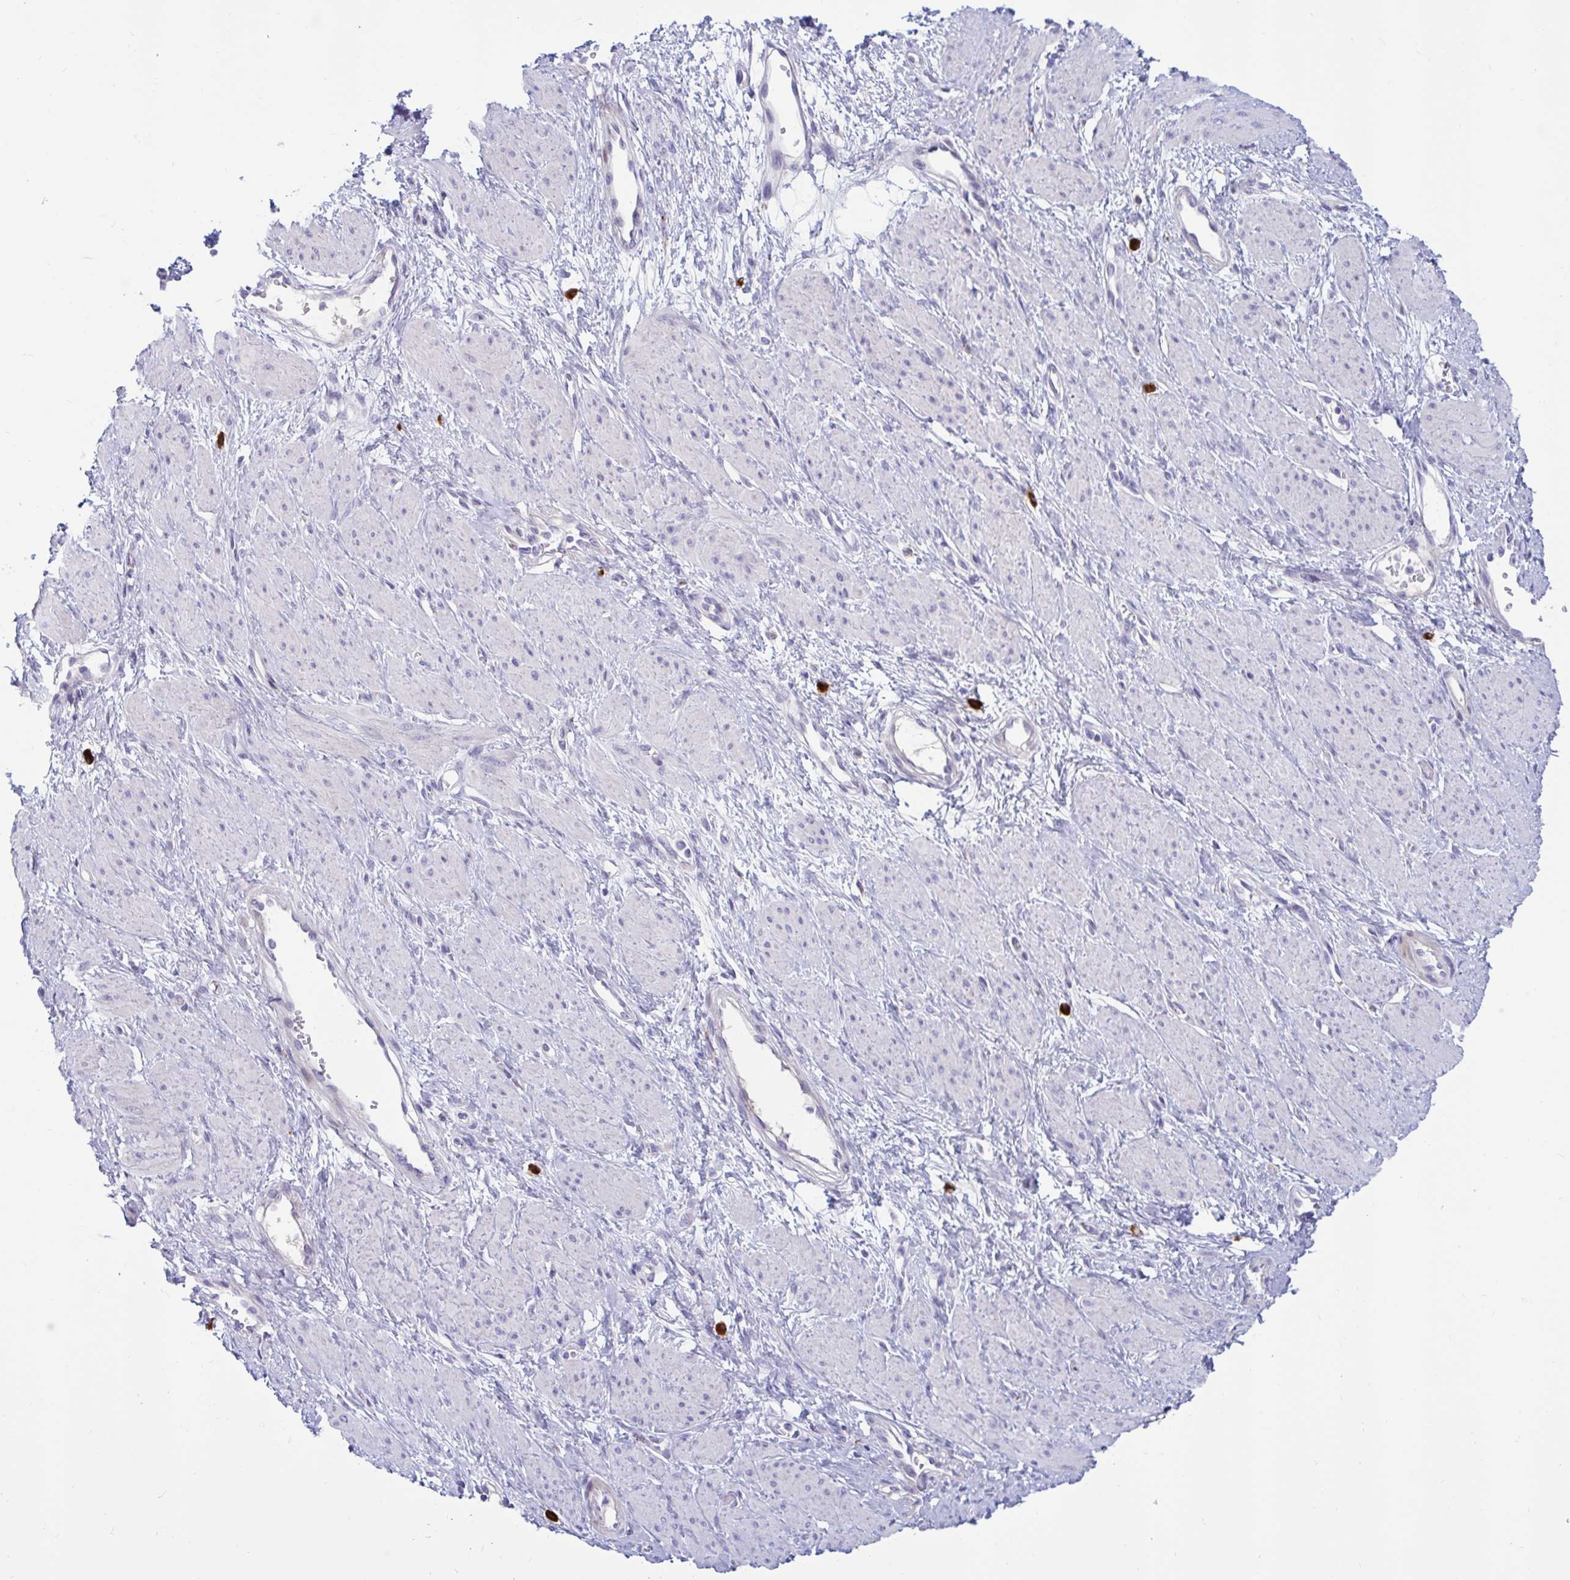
{"staining": {"intensity": "negative", "quantity": "none", "location": "none"}, "tissue": "smooth muscle", "cell_type": "Smooth muscle cells", "image_type": "normal", "snomed": [{"axis": "morphology", "description": "Normal tissue, NOS"}, {"axis": "topography", "description": "Smooth muscle"}, {"axis": "topography", "description": "Uterus"}], "caption": "The immunohistochemistry (IHC) image has no significant staining in smooth muscle cells of smooth muscle.", "gene": "FAM219B", "patient": {"sex": "female", "age": 39}}